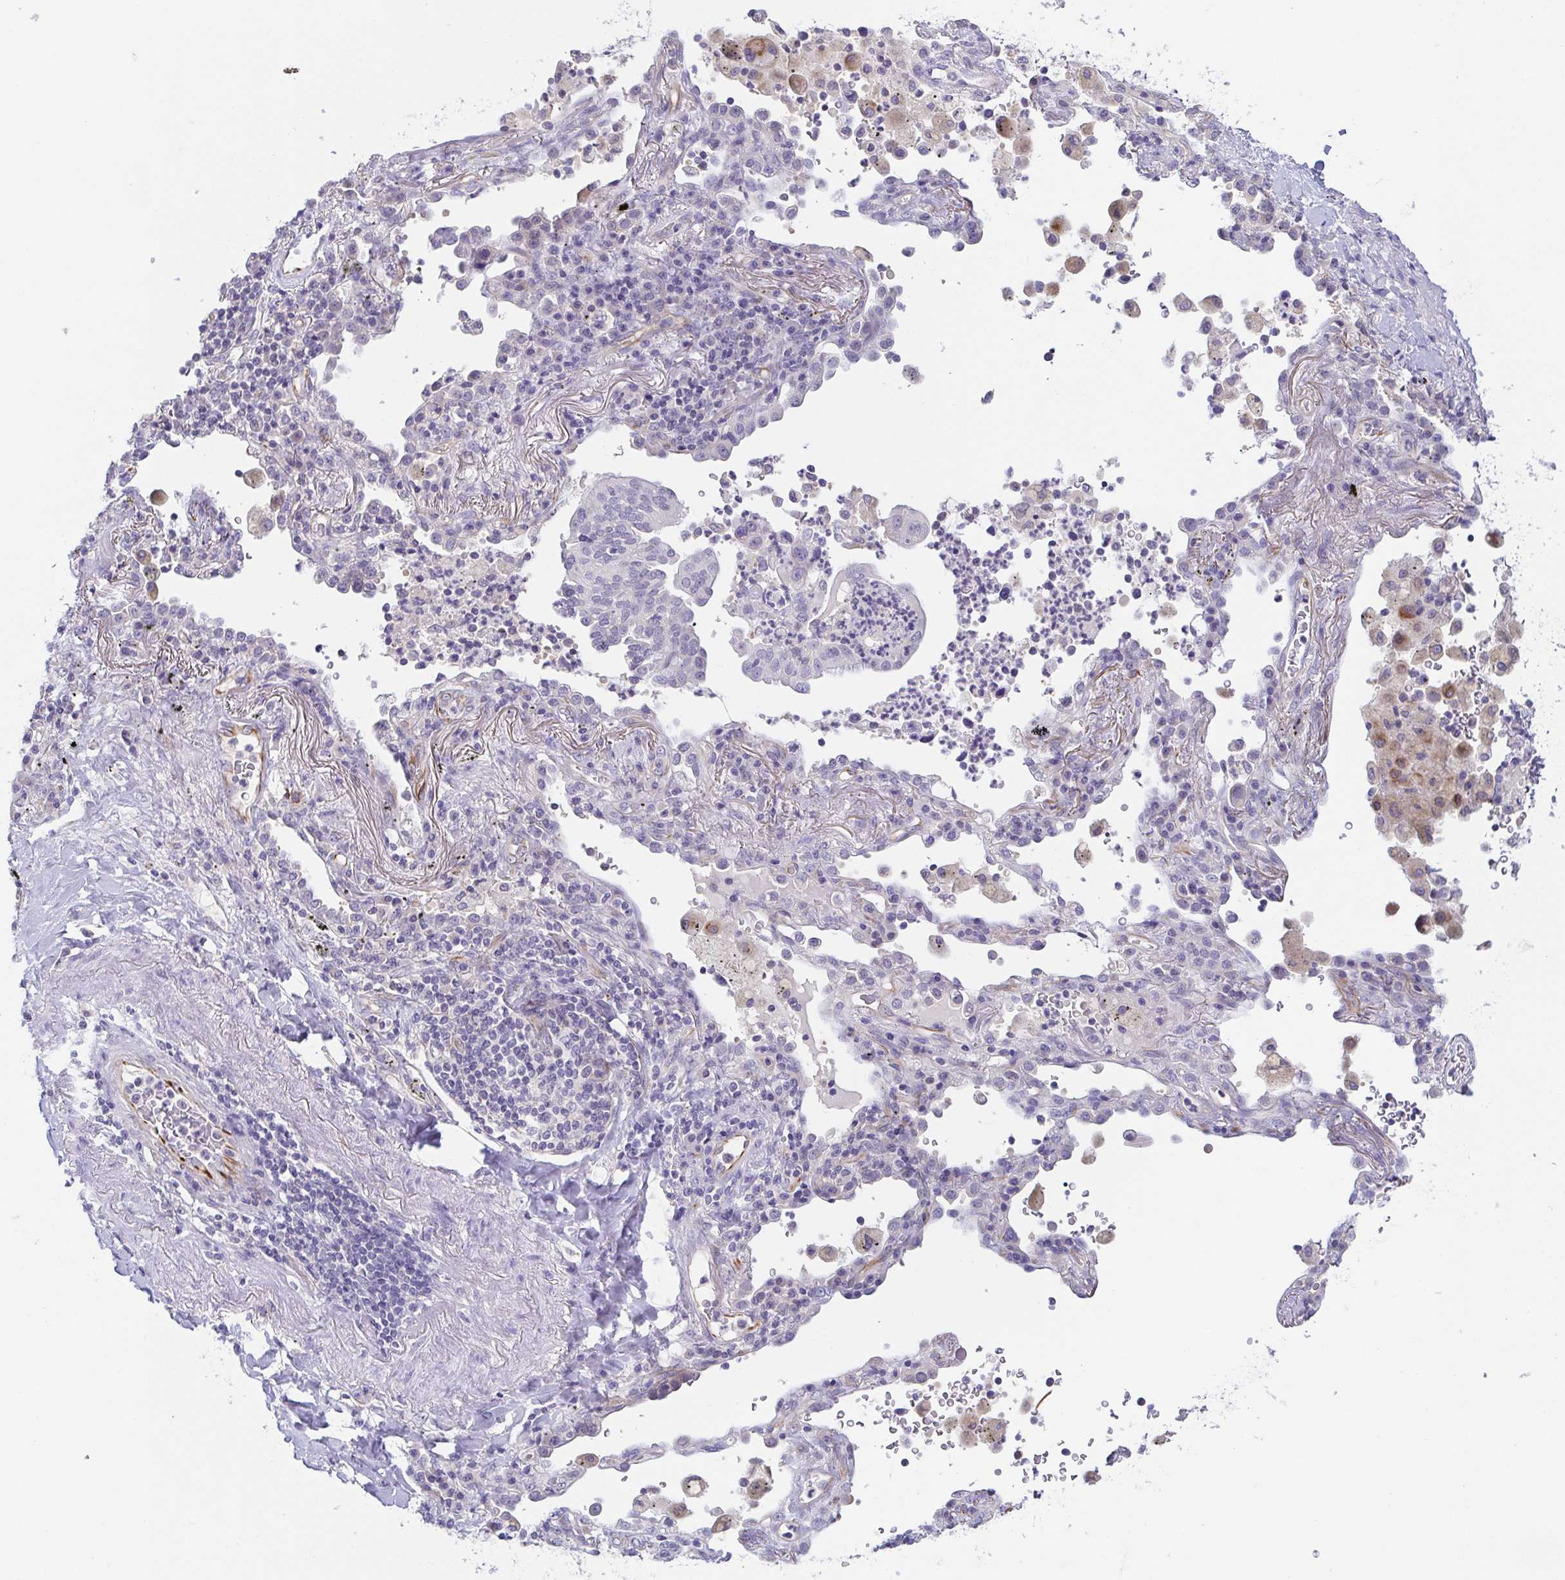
{"staining": {"intensity": "negative", "quantity": "none", "location": "none"}, "tissue": "lung cancer", "cell_type": "Tumor cells", "image_type": "cancer", "snomed": [{"axis": "morphology", "description": "Squamous cell carcinoma, NOS"}, {"axis": "topography", "description": "Lymph node"}, {"axis": "topography", "description": "Lung"}], "caption": "Tumor cells show no significant expression in squamous cell carcinoma (lung).", "gene": "COL17A1", "patient": {"sex": "male", "age": 61}}